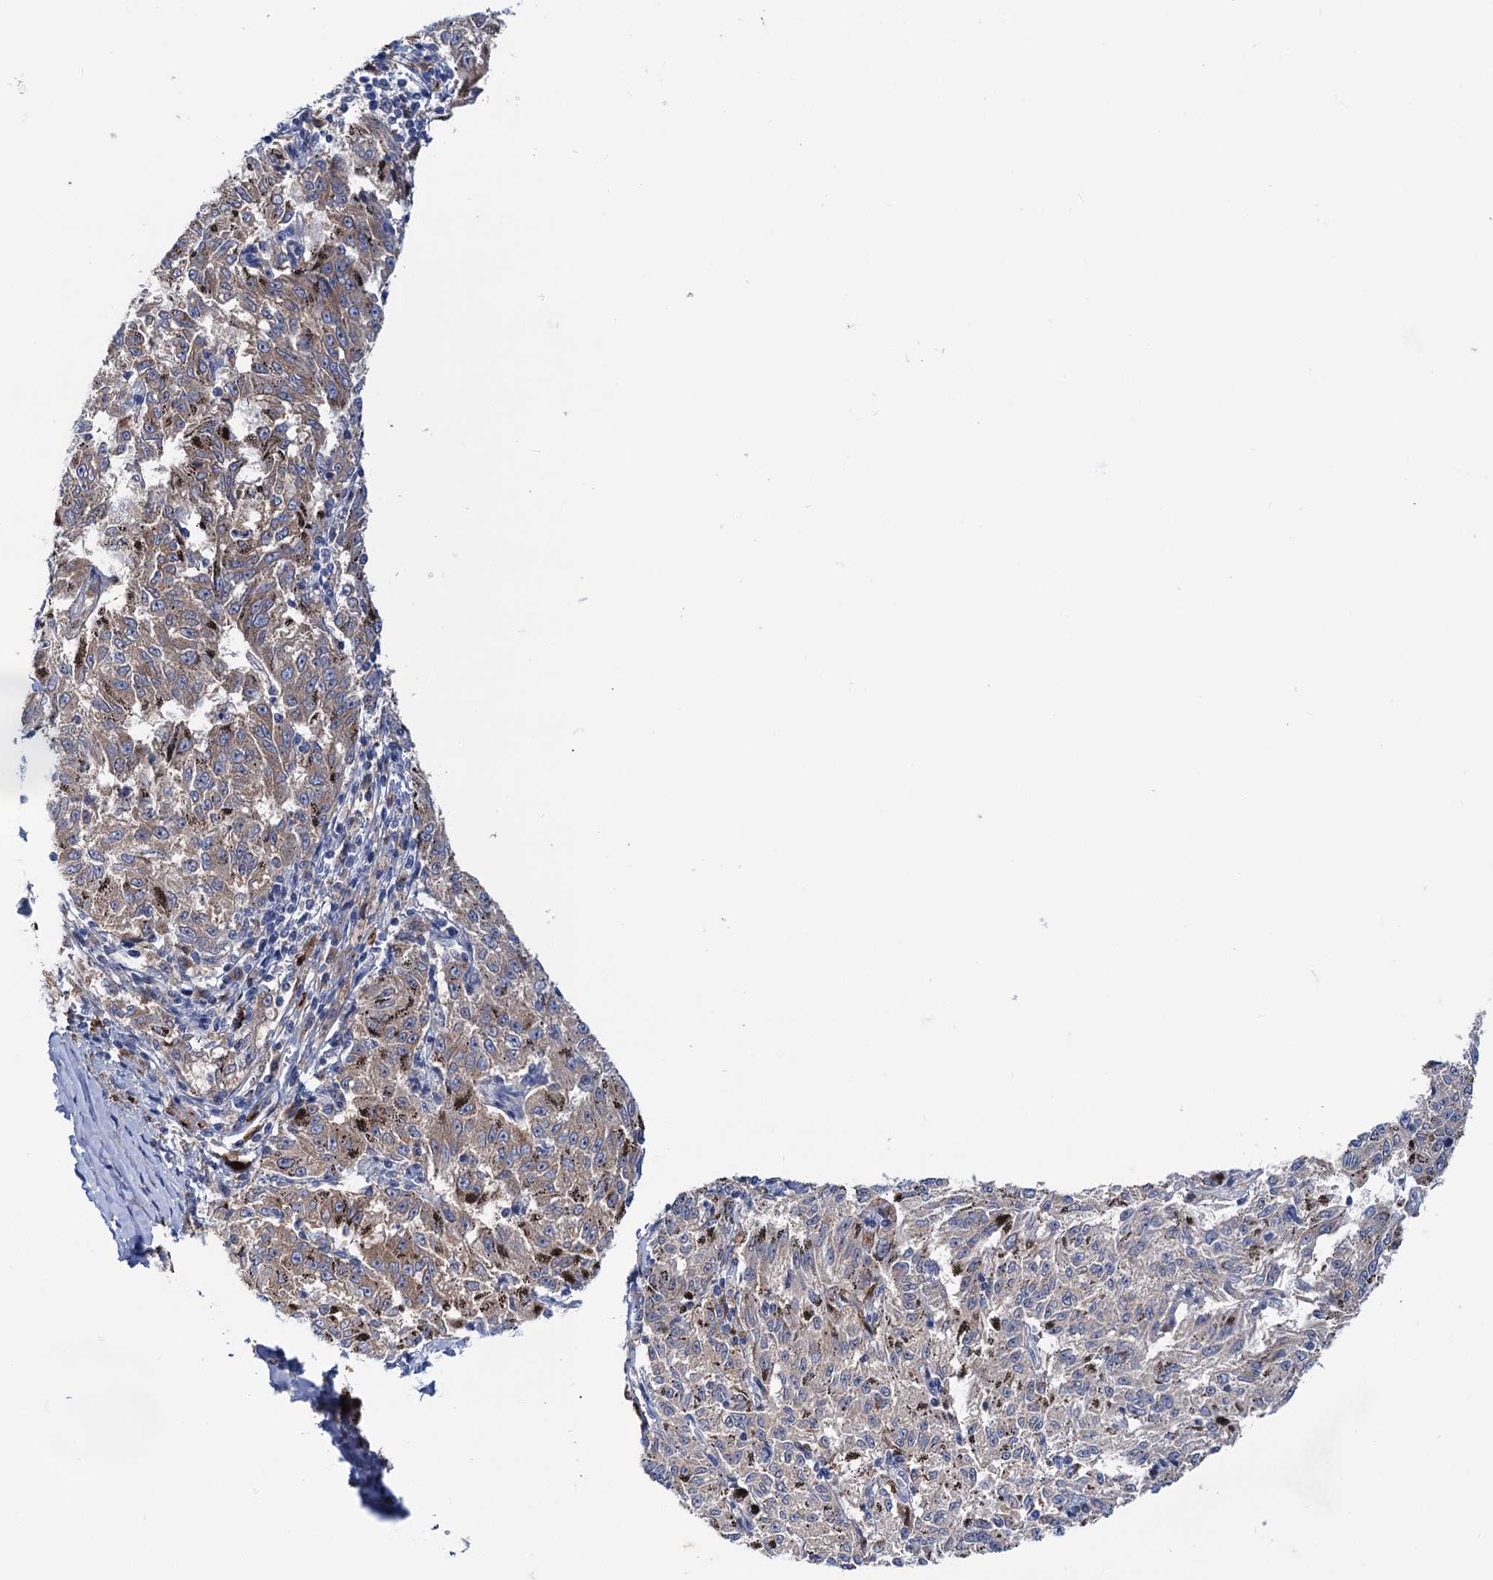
{"staining": {"intensity": "weak", "quantity": "25%-75%", "location": "cytoplasmic/membranous"}, "tissue": "melanoma", "cell_type": "Tumor cells", "image_type": "cancer", "snomed": [{"axis": "morphology", "description": "Malignant melanoma, NOS"}, {"axis": "topography", "description": "Skin"}], "caption": "IHC of malignant melanoma shows low levels of weak cytoplasmic/membranous positivity in about 25%-75% of tumor cells. (brown staining indicates protein expression, while blue staining denotes nuclei).", "gene": "ZNRD2", "patient": {"sex": "female", "age": 72}}